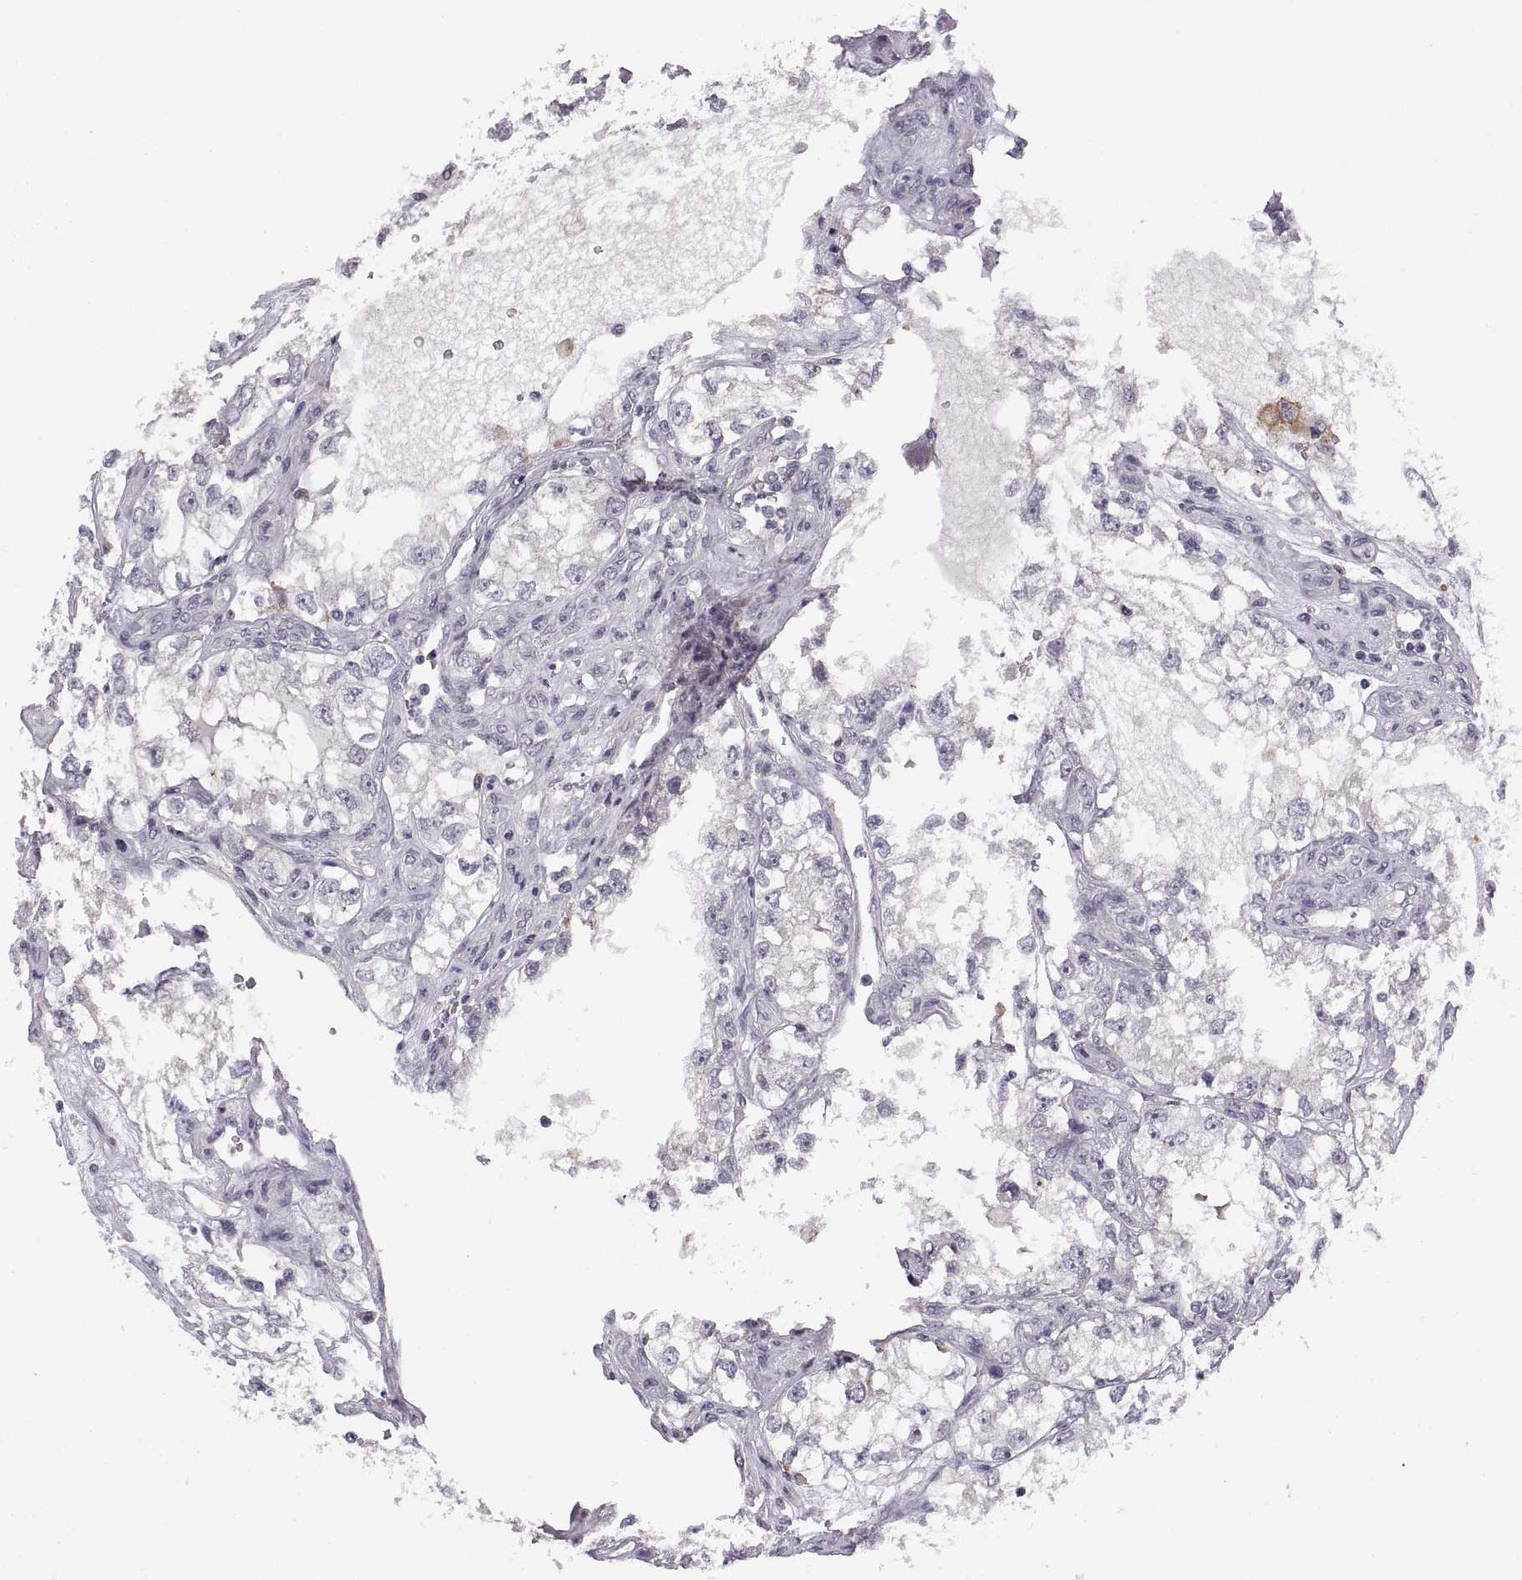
{"staining": {"intensity": "negative", "quantity": "none", "location": "none"}, "tissue": "renal cancer", "cell_type": "Tumor cells", "image_type": "cancer", "snomed": [{"axis": "morphology", "description": "Adenocarcinoma, NOS"}, {"axis": "topography", "description": "Kidney"}], "caption": "Immunohistochemical staining of adenocarcinoma (renal) displays no significant positivity in tumor cells.", "gene": "MEIOC", "patient": {"sex": "female", "age": 59}}